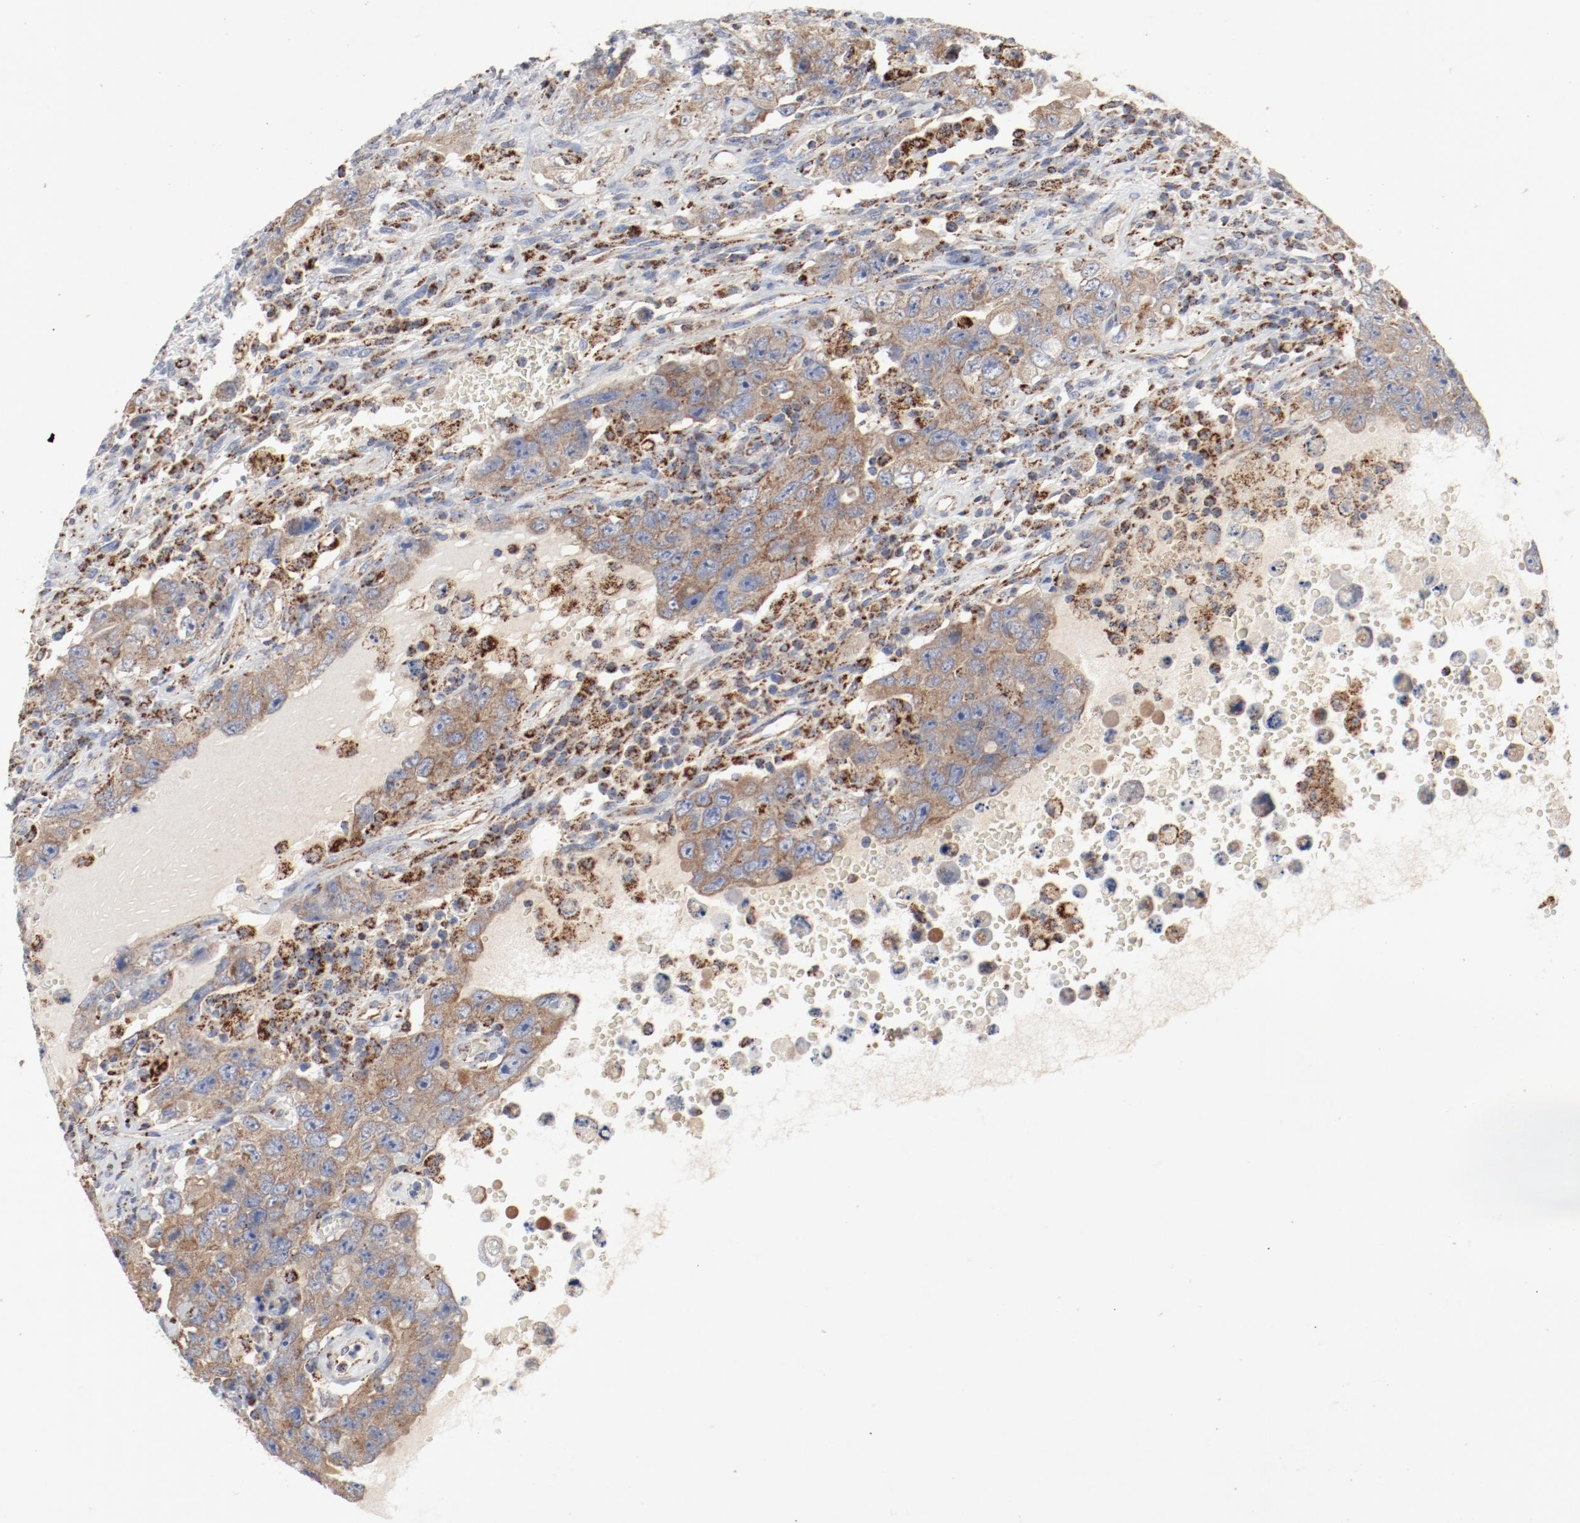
{"staining": {"intensity": "moderate", "quantity": ">75%", "location": "cytoplasmic/membranous"}, "tissue": "testis cancer", "cell_type": "Tumor cells", "image_type": "cancer", "snomed": [{"axis": "morphology", "description": "Carcinoma, Embryonal, NOS"}, {"axis": "topography", "description": "Testis"}], "caption": "The immunohistochemical stain shows moderate cytoplasmic/membranous expression in tumor cells of testis cancer tissue.", "gene": "SETD3", "patient": {"sex": "male", "age": 26}}